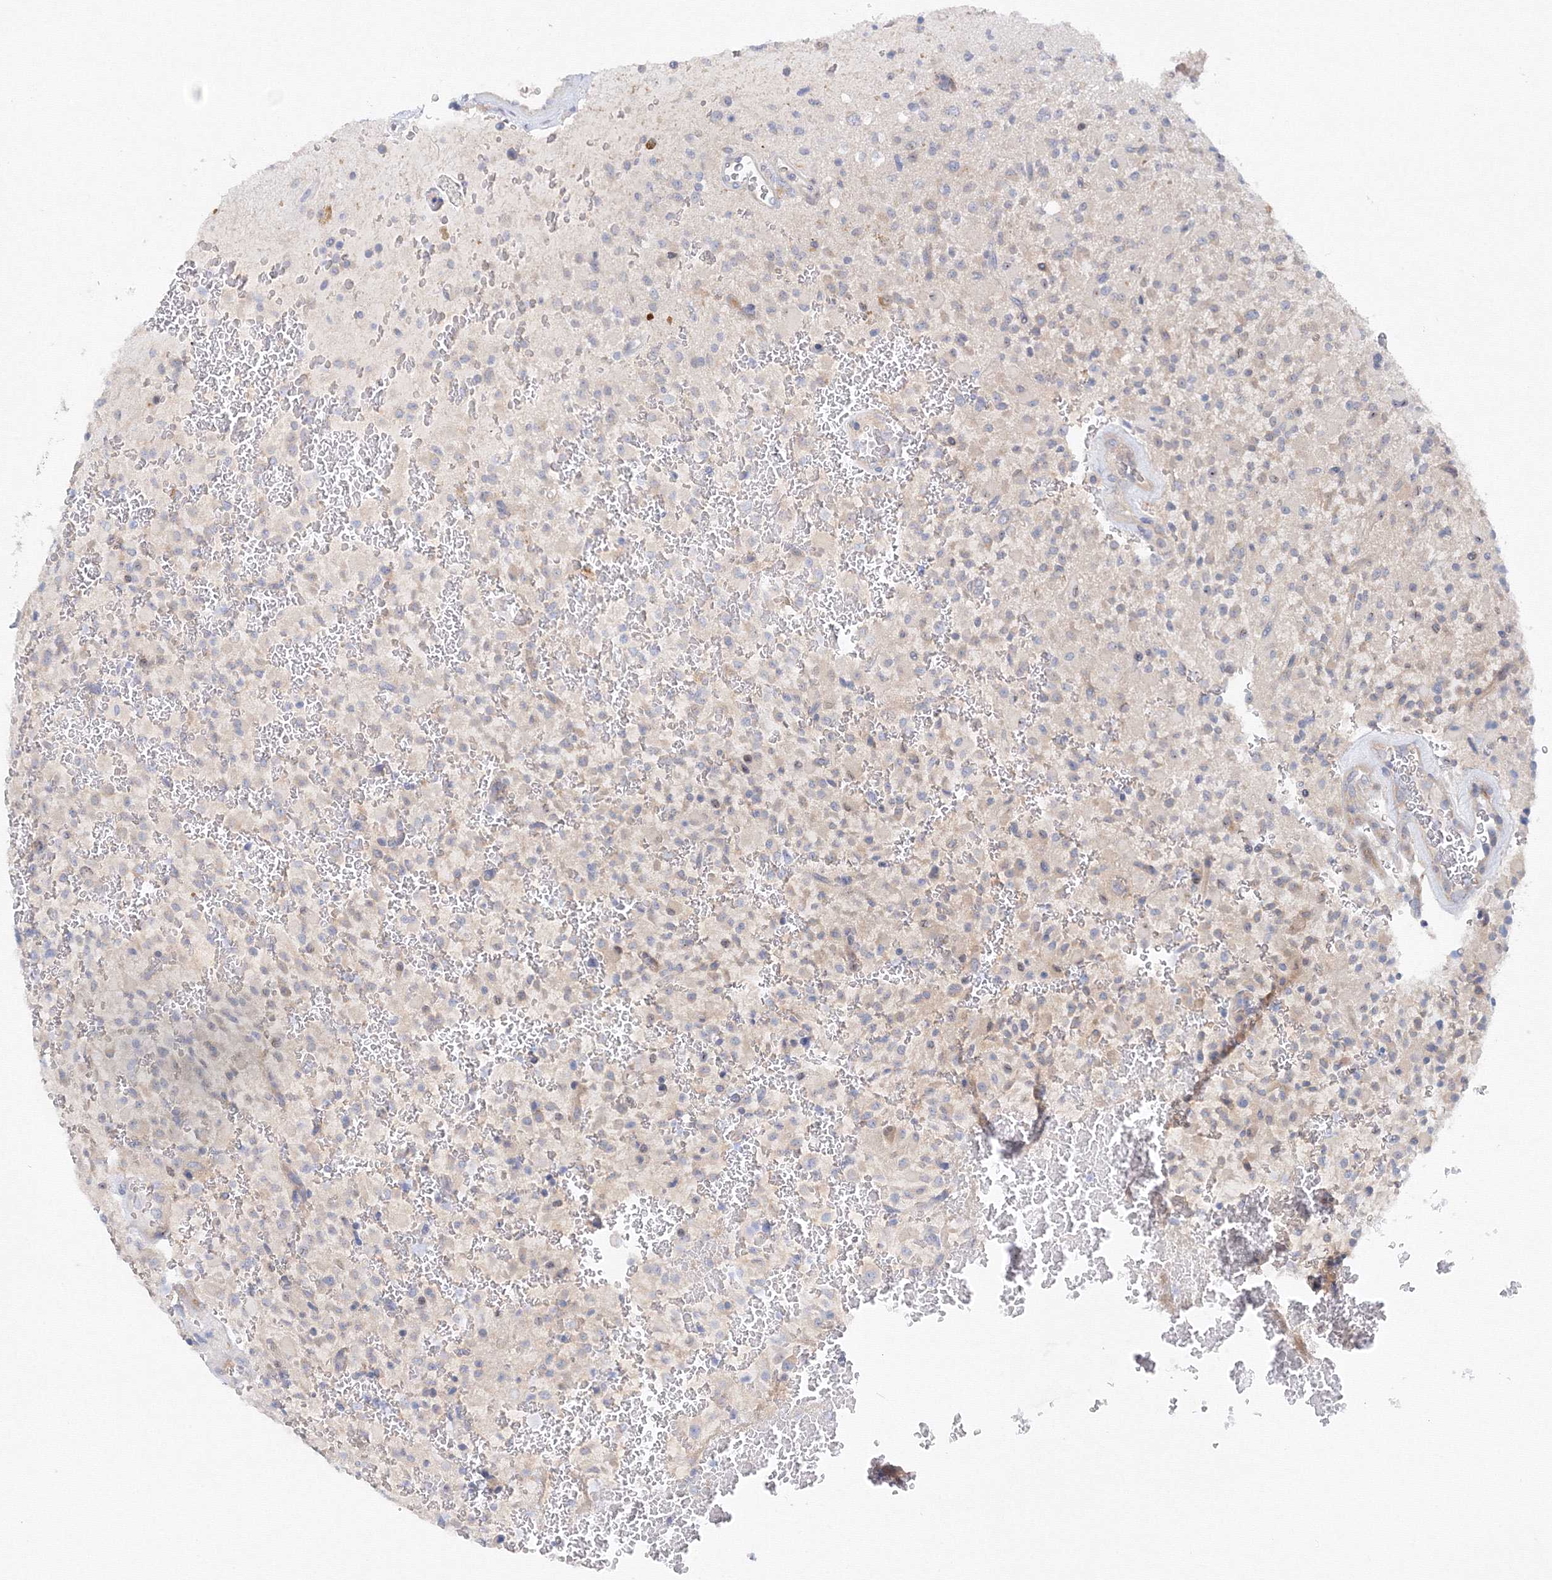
{"staining": {"intensity": "negative", "quantity": "none", "location": "none"}, "tissue": "glioma", "cell_type": "Tumor cells", "image_type": "cancer", "snomed": [{"axis": "morphology", "description": "Glioma, malignant, High grade"}, {"axis": "topography", "description": "Brain"}], "caption": "Image shows no protein staining in tumor cells of glioma tissue.", "gene": "DIS3L2", "patient": {"sex": "male", "age": 34}}